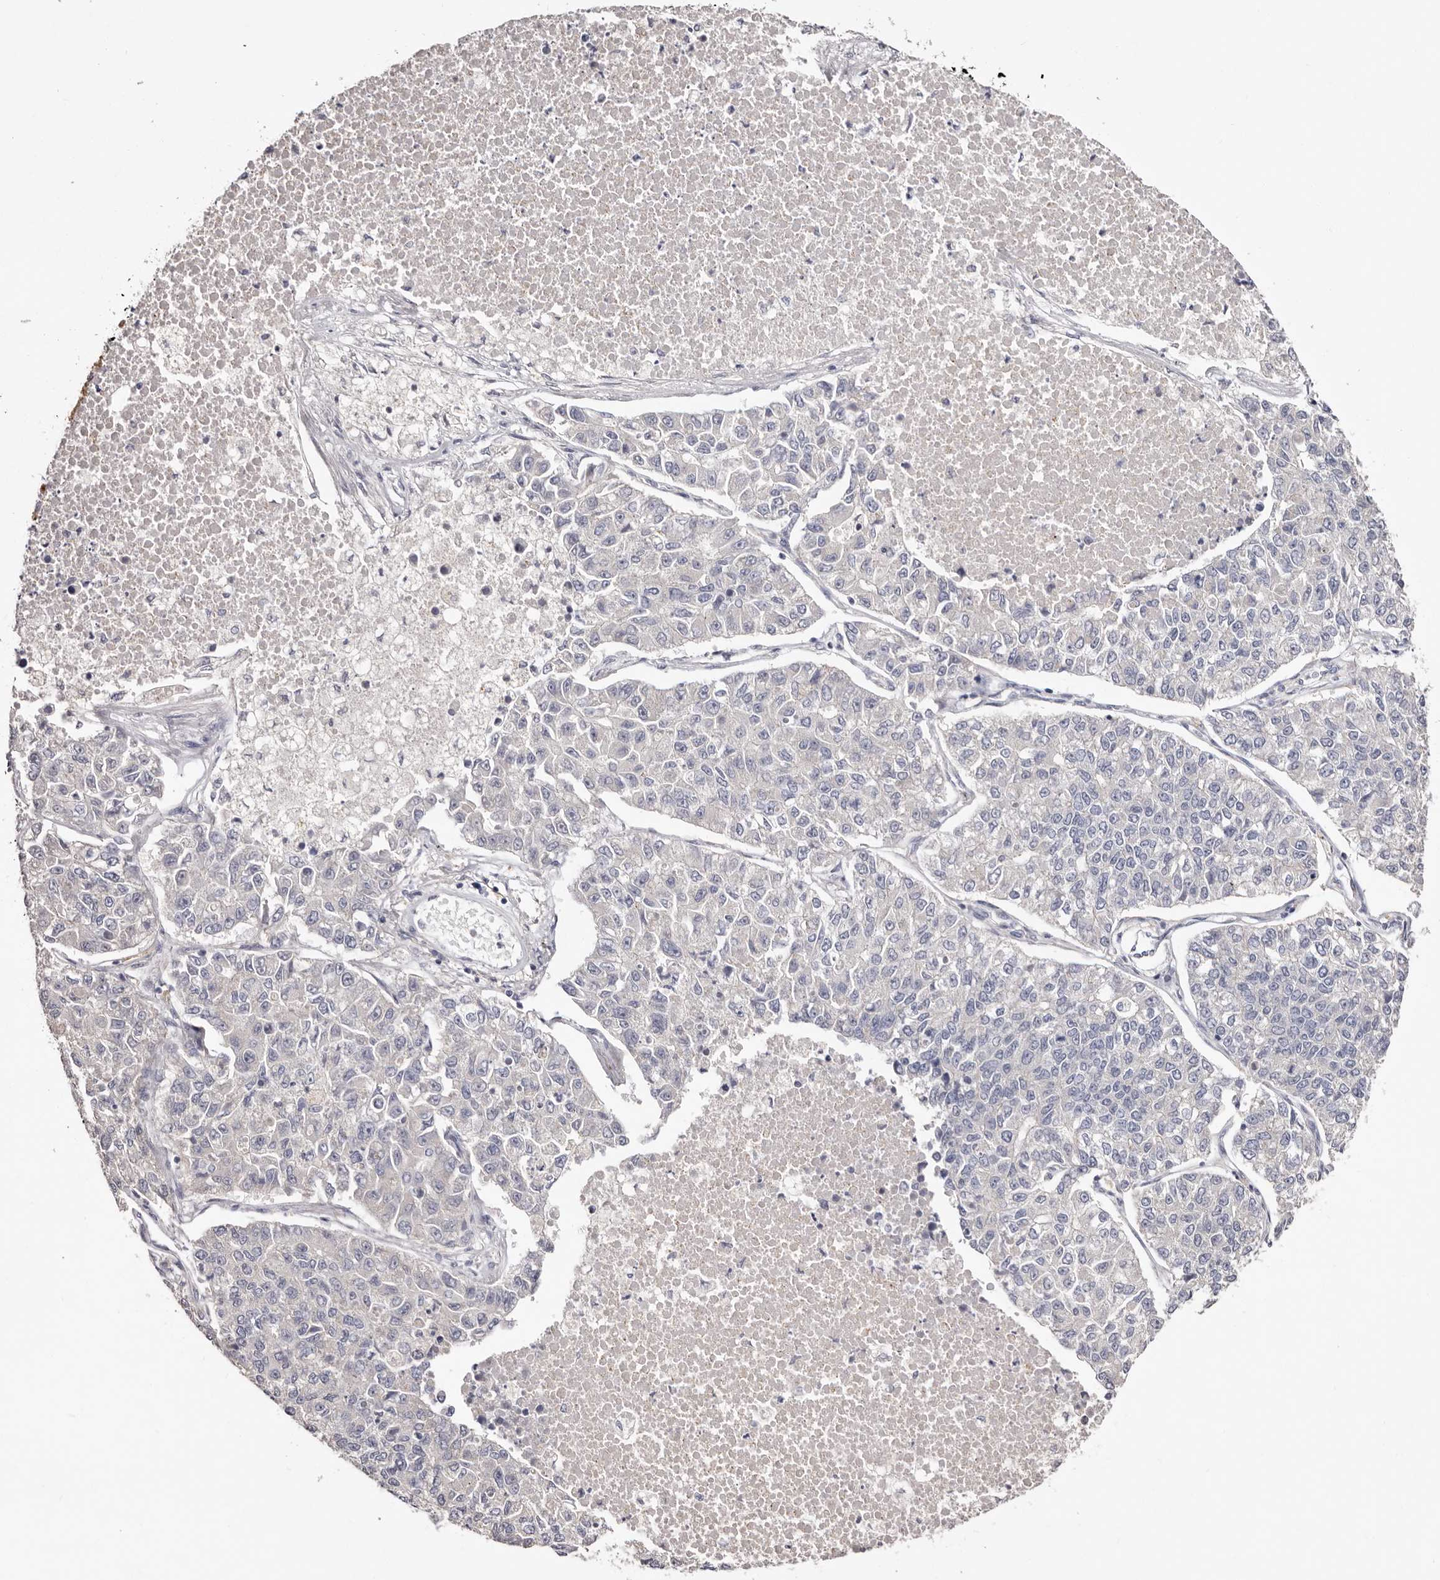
{"staining": {"intensity": "negative", "quantity": "none", "location": "none"}, "tissue": "lung cancer", "cell_type": "Tumor cells", "image_type": "cancer", "snomed": [{"axis": "morphology", "description": "Adenocarcinoma, NOS"}, {"axis": "topography", "description": "Lung"}], "caption": "Tumor cells show no significant staining in adenocarcinoma (lung). (Stains: DAB (3,3'-diaminobenzidine) immunohistochemistry with hematoxylin counter stain, Microscopy: brightfield microscopy at high magnification).", "gene": "FAM167B", "patient": {"sex": "male", "age": 49}}